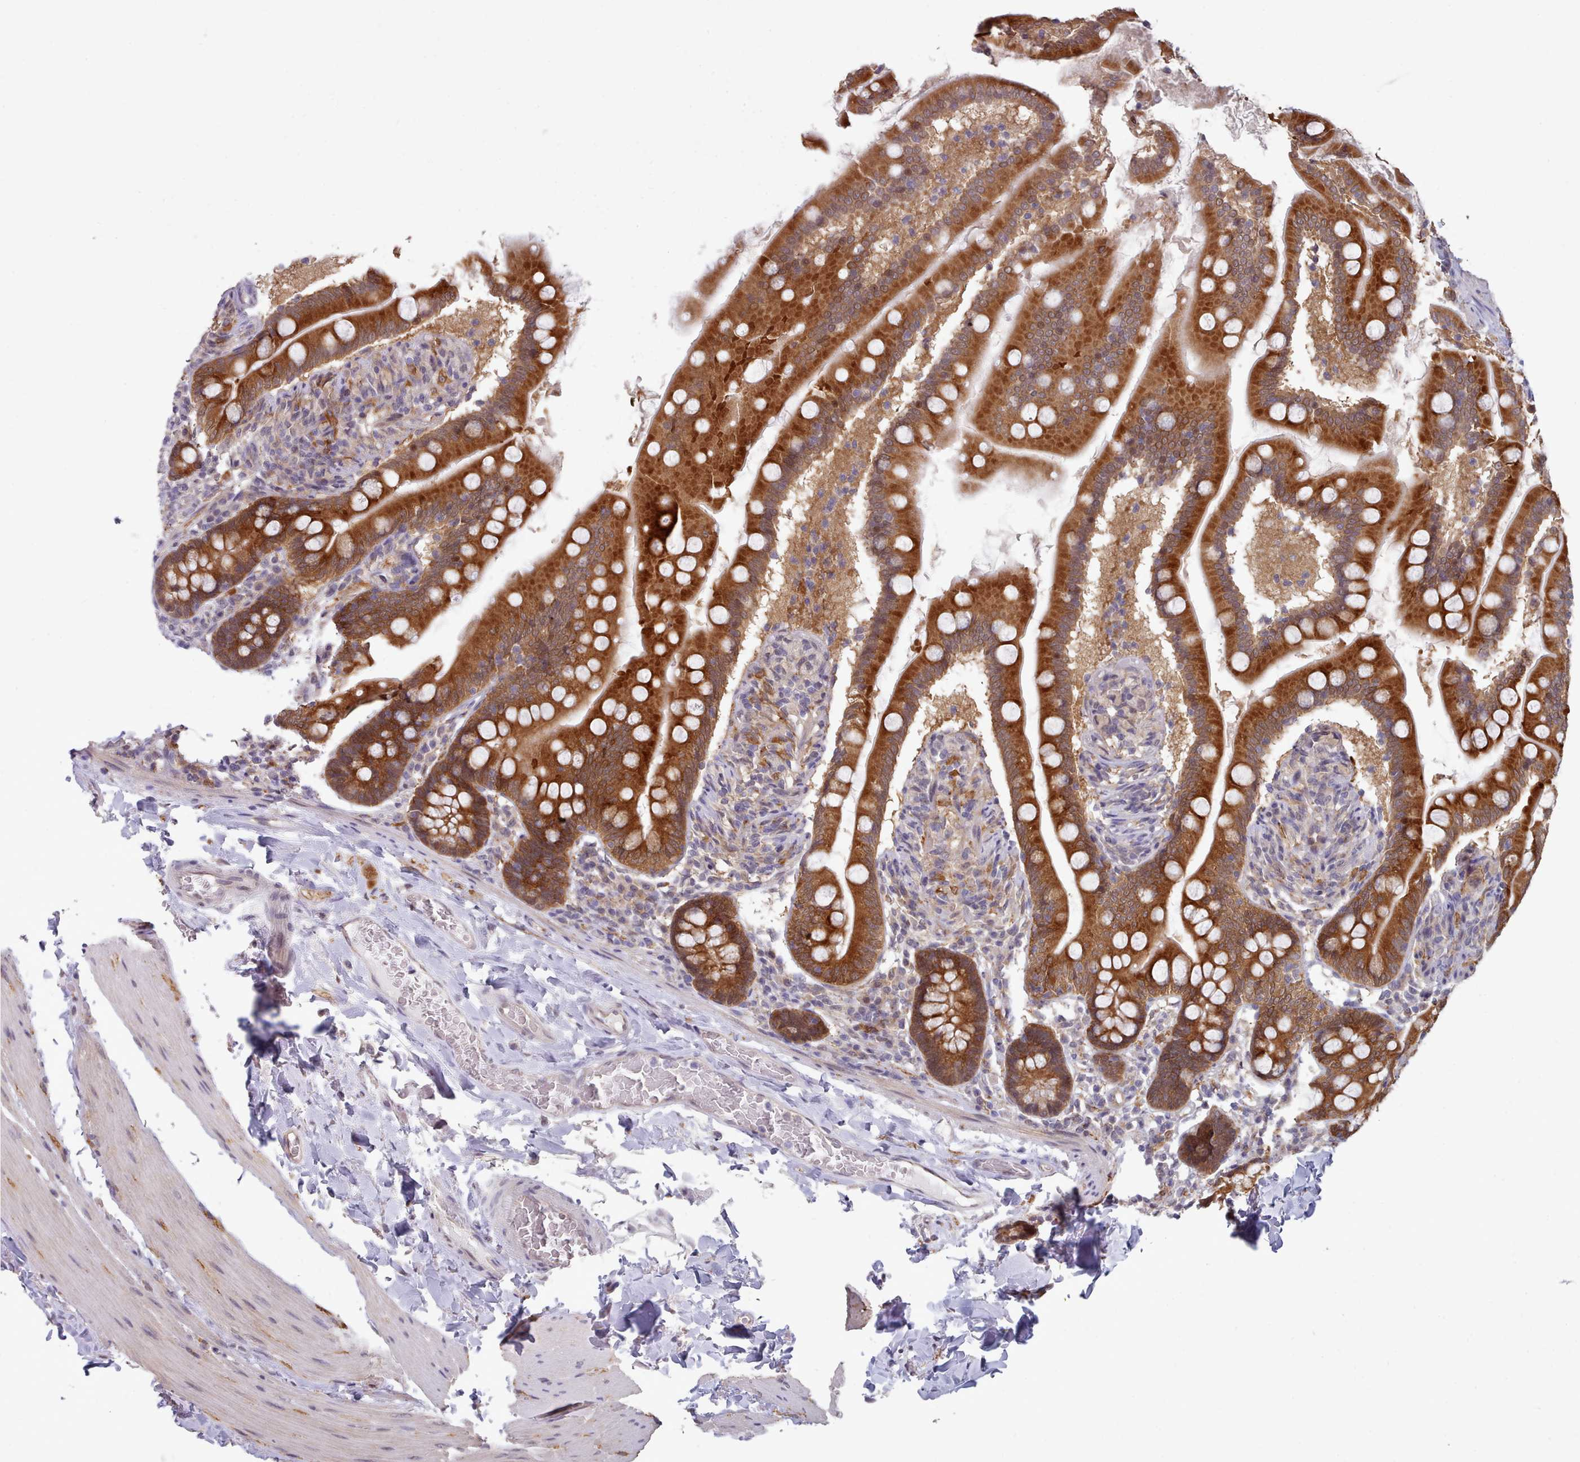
{"staining": {"intensity": "strong", "quantity": ">75%", "location": "cytoplasmic/membranous"}, "tissue": "small intestine", "cell_type": "Glandular cells", "image_type": "normal", "snomed": [{"axis": "morphology", "description": "Normal tissue, NOS"}, {"axis": "topography", "description": "Small intestine"}], "caption": "Benign small intestine shows strong cytoplasmic/membranous positivity in approximately >75% of glandular cells, visualized by immunohistochemistry. (Brightfield microscopy of DAB IHC at high magnification).", "gene": "CES3", "patient": {"sex": "female", "age": 64}}